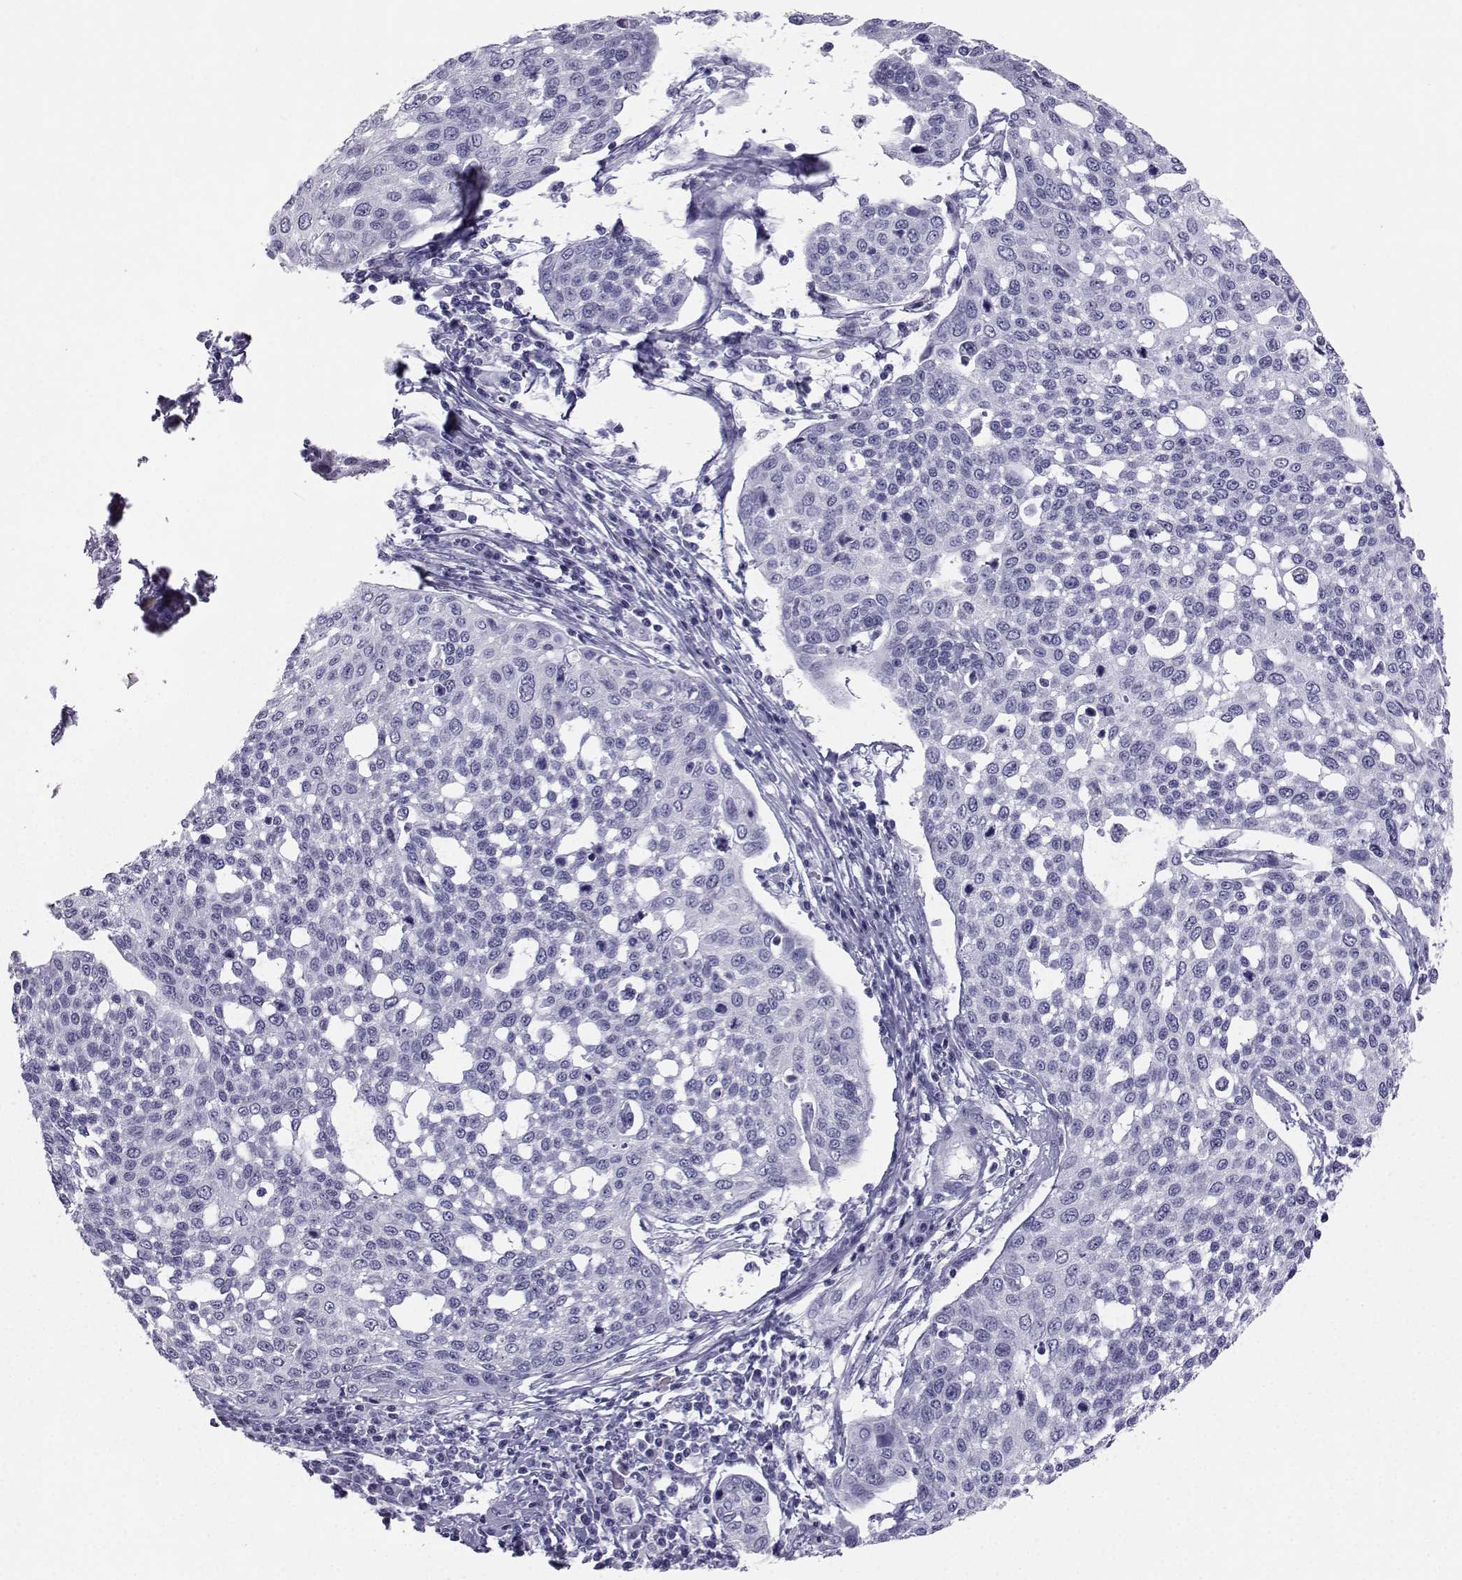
{"staining": {"intensity": "negative", "quantity": "none", "location": "none"}, "tissue": "cervical cancer", "cell_type": "Tumor cells", "image_type": "cancer", "snomed": [{"axis": "morphology", "description": "Squamous cell carcinoma, NOS"}, {"axis": "topography", "description": "Cervix"}], "caption": "DAB immunohistochemical staining of human cervical squamous cell carcinoma shows no significant expression in tumor cells.", "gene": "SST", "patient": {"sex": "female", "age": 34}}